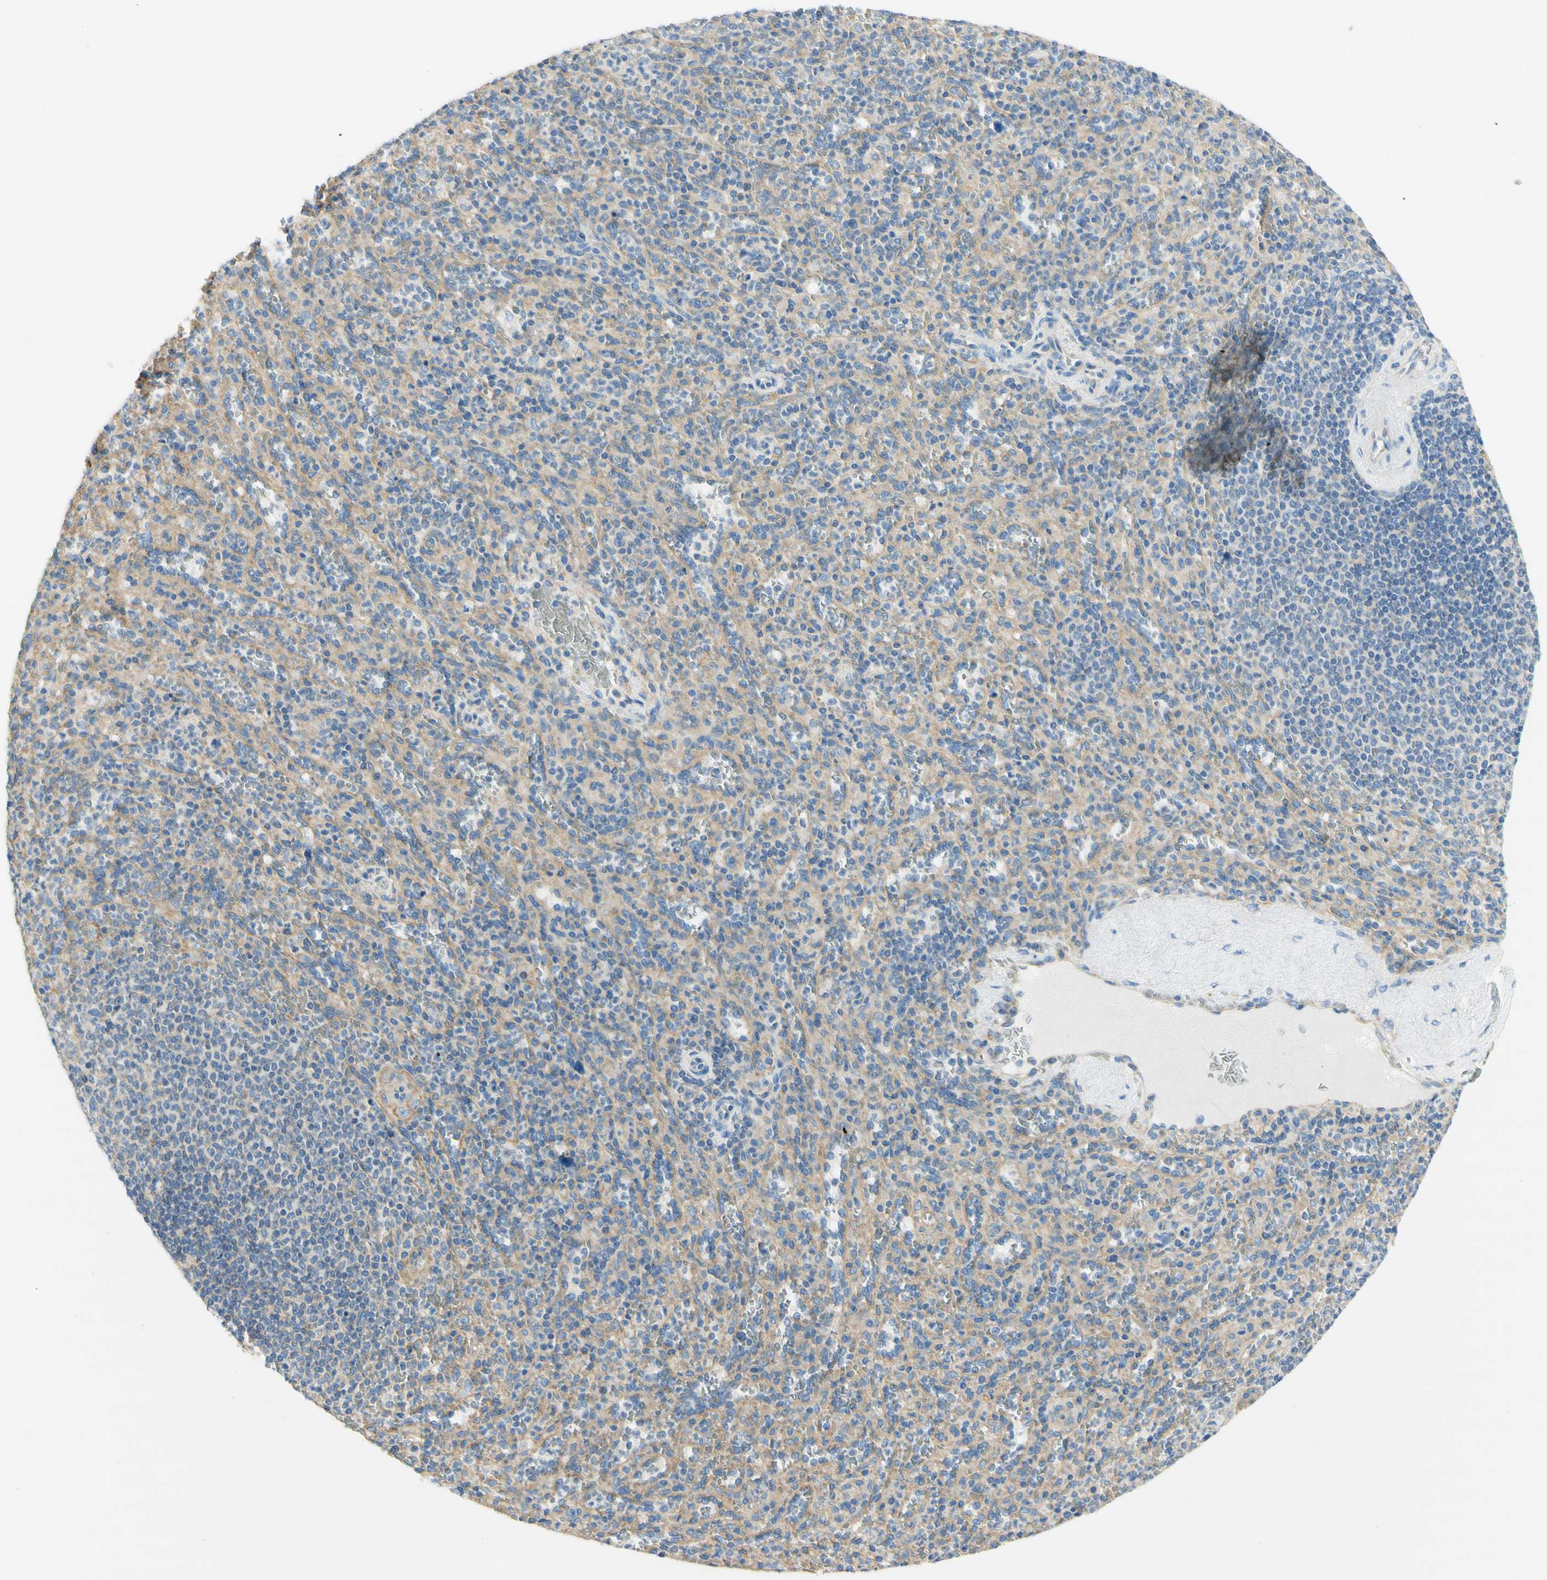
{"staining": {"intensity": "negative", "quantity": "none", "location": "none"}, "tissue": "spleen", "cell_type": "Cells in red pulp", "image_type": "normal", "snomed": [{"axis": "morphology", "description": "Normal tissue, NOS"}, {"axis": "topography", "description": "Spleen"}], "caption": "A photomicrograph of human spleen is negative for staining in cells in red pulp.", "gene": "CLTC", "patient": {"sex": "male", "age": 36}}